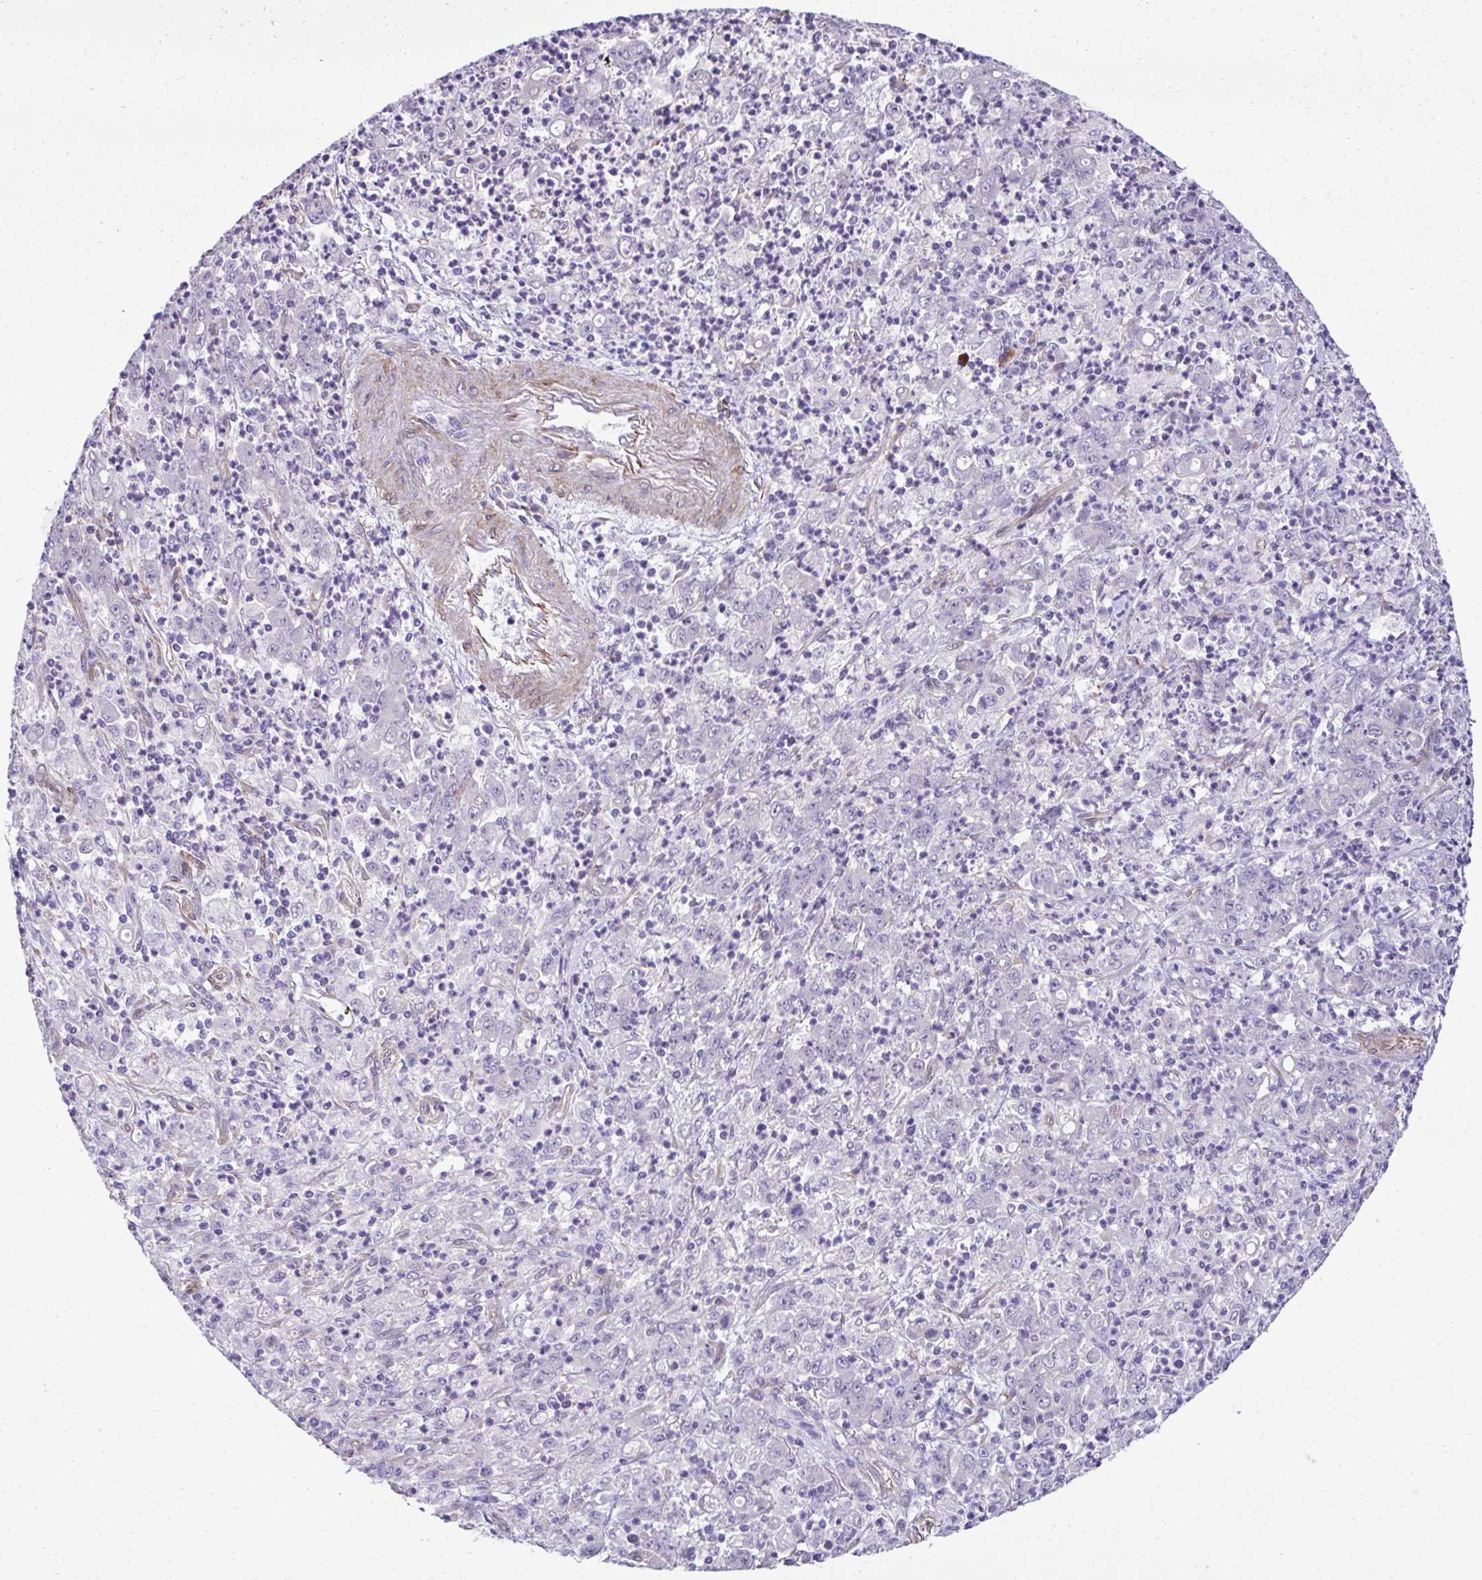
{"staining": {"intensity": "negative", "quantity": "none", "location": "none"}, "tissue": "stomach cancer", "cell_type": "Tumor cells", "image_type": "cancer", "snomed": [{"axis": "morphology", "description": "Adenocarcinoma, NOS"}, {"axis": "topography", "description": "Stomach, lower"}], "caption": "This photomicrograph is of adenocarcinoma (stomach) stained with IHC to label a protein in brown with the nuclei are counter-stained blue. There is no expression in tumor cells.", "gene": "TRIM52", "patient": {"sex": "female", "age": 71}}